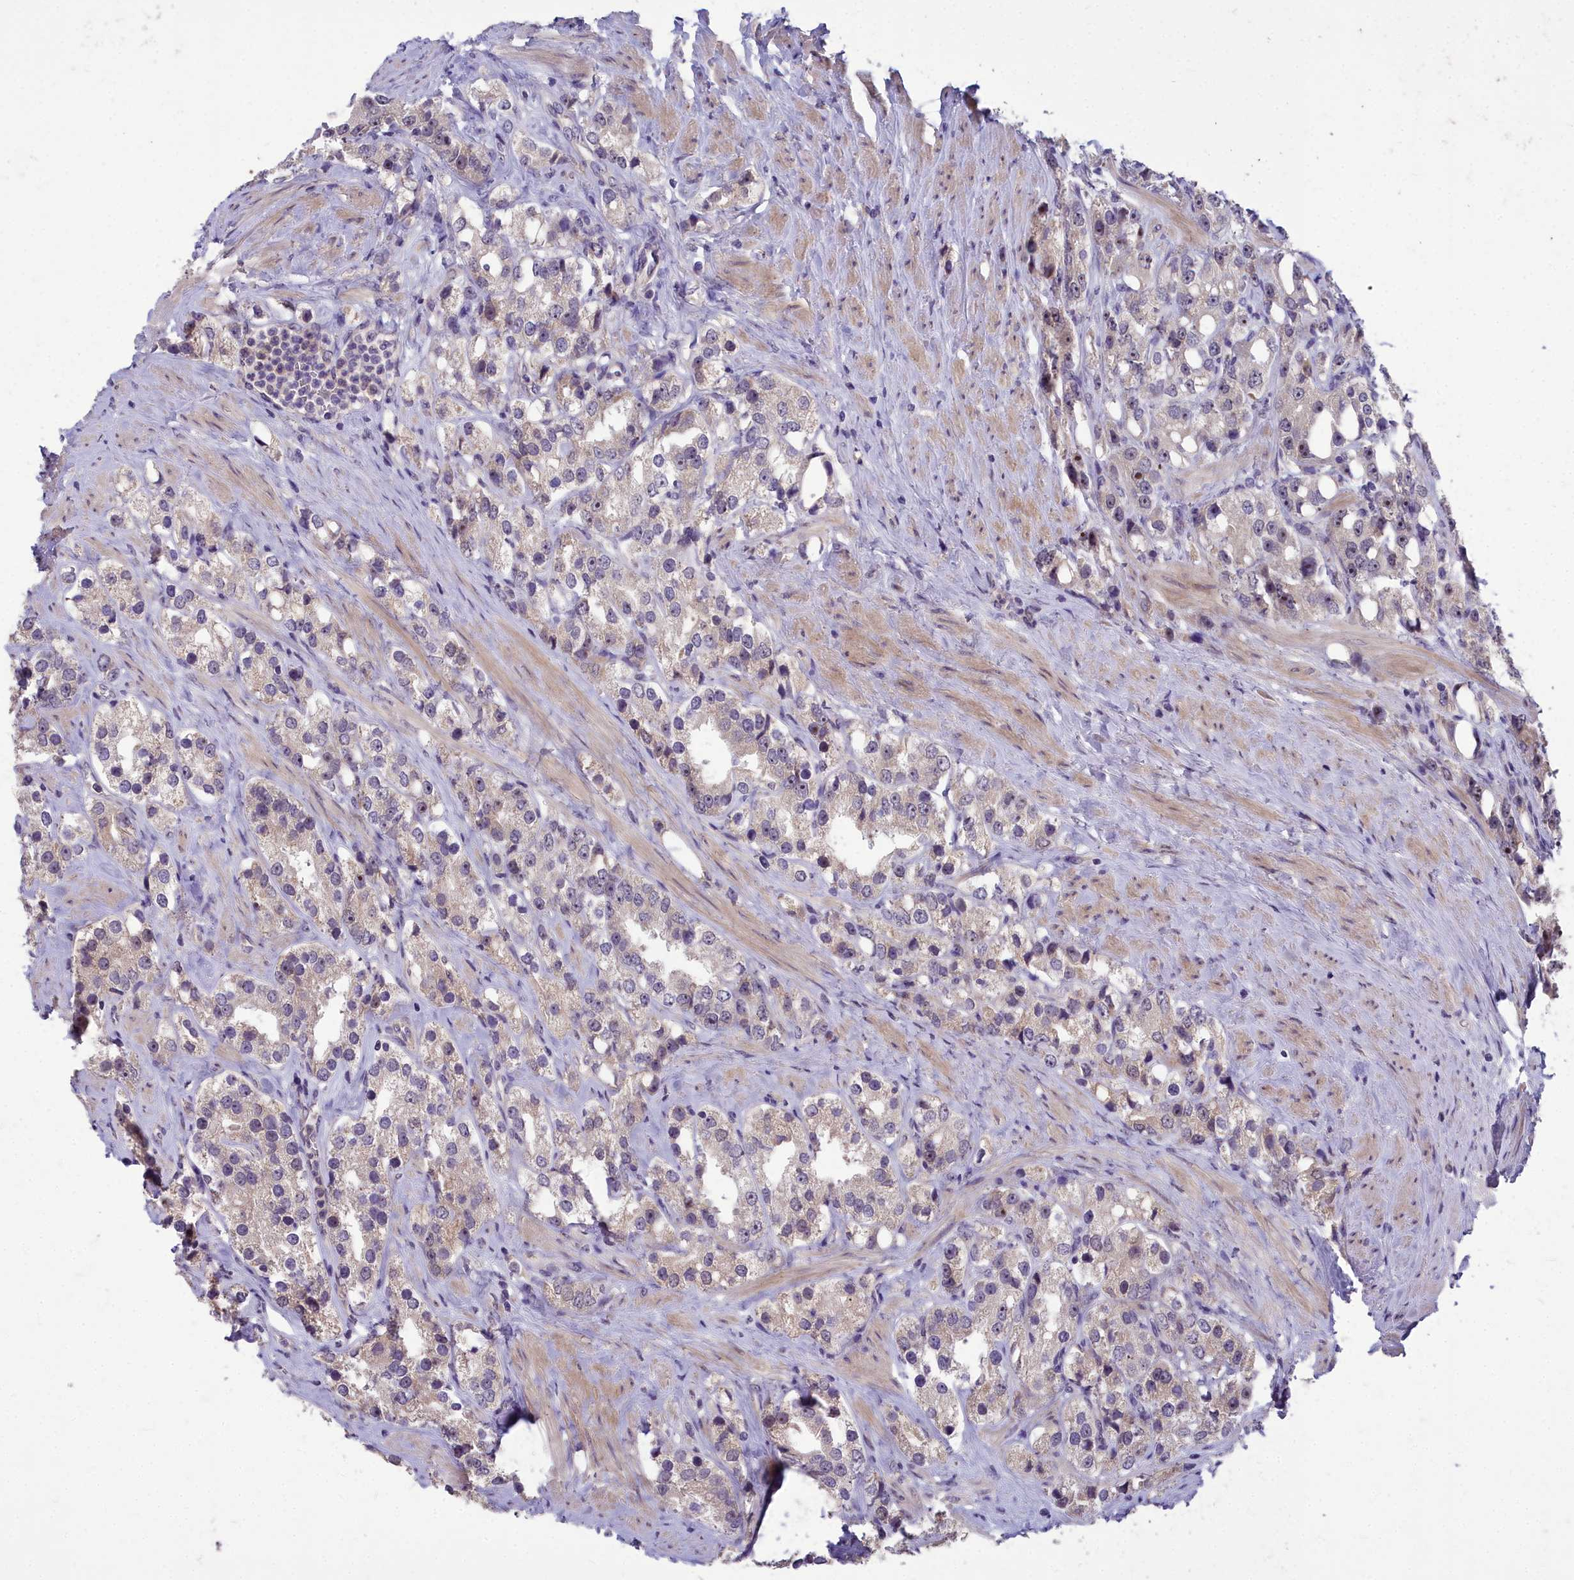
{"staining": {"intensity": "weak", "quantity": ">75%", "location": "cytoplasmic/membranous"}, "tissue": "prostate cancer", "cell_type": "Tumor cells", "image_type": "cancer", "snomed": [{"axis": "morphology", "description": "Adenocarcinoma, NOS"}, {"axis": "topography", "description": "Prostate"}], "caption": "Immunohistochemical staining of prostate cancer shows weak cytoplasmic/membranous protein expression in about >75% of tumor cells.", "gene": "ZNF333", "patient": {"sex": "male", "age": 79}}